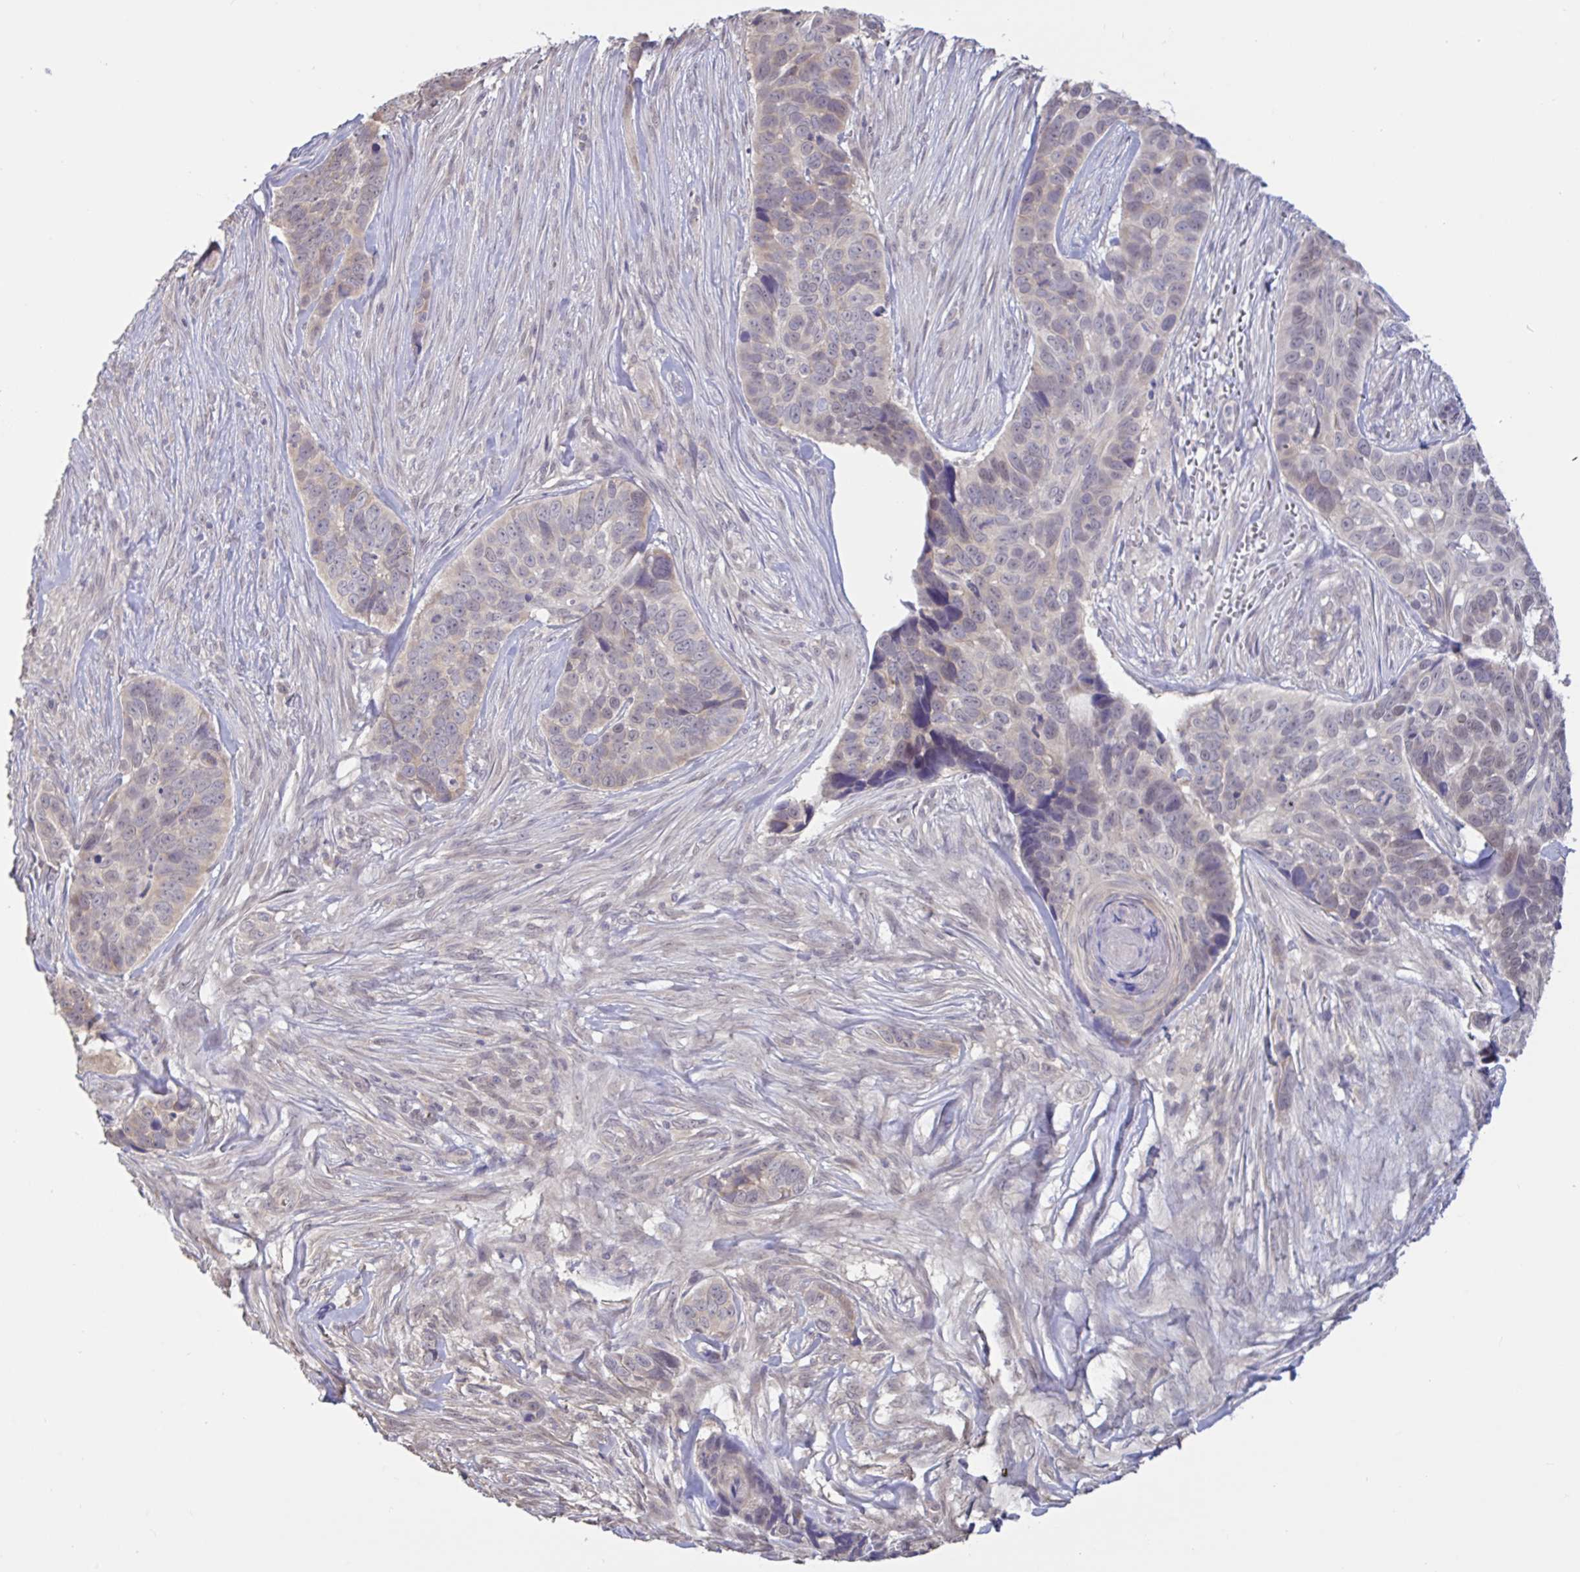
{"staining": {"intensity": "weak", "quantity": "<25%", "location": "cytoplasmic/membranous"}, "tissue": "skin cancer", "cell_type": "Tumor cells", "image_type": "cancer", "snomed": [{"axis": "morphology", "description": "Basal cell carcinoma"}, {"axis": "topography", "description": "Skin"}], "caption": "A photomicrograph of human basal cell carcinoma (skin) is negative for staining in tumor cells.", "gene": "HYPK", "patient": {"sex": "female", "age": 82}}